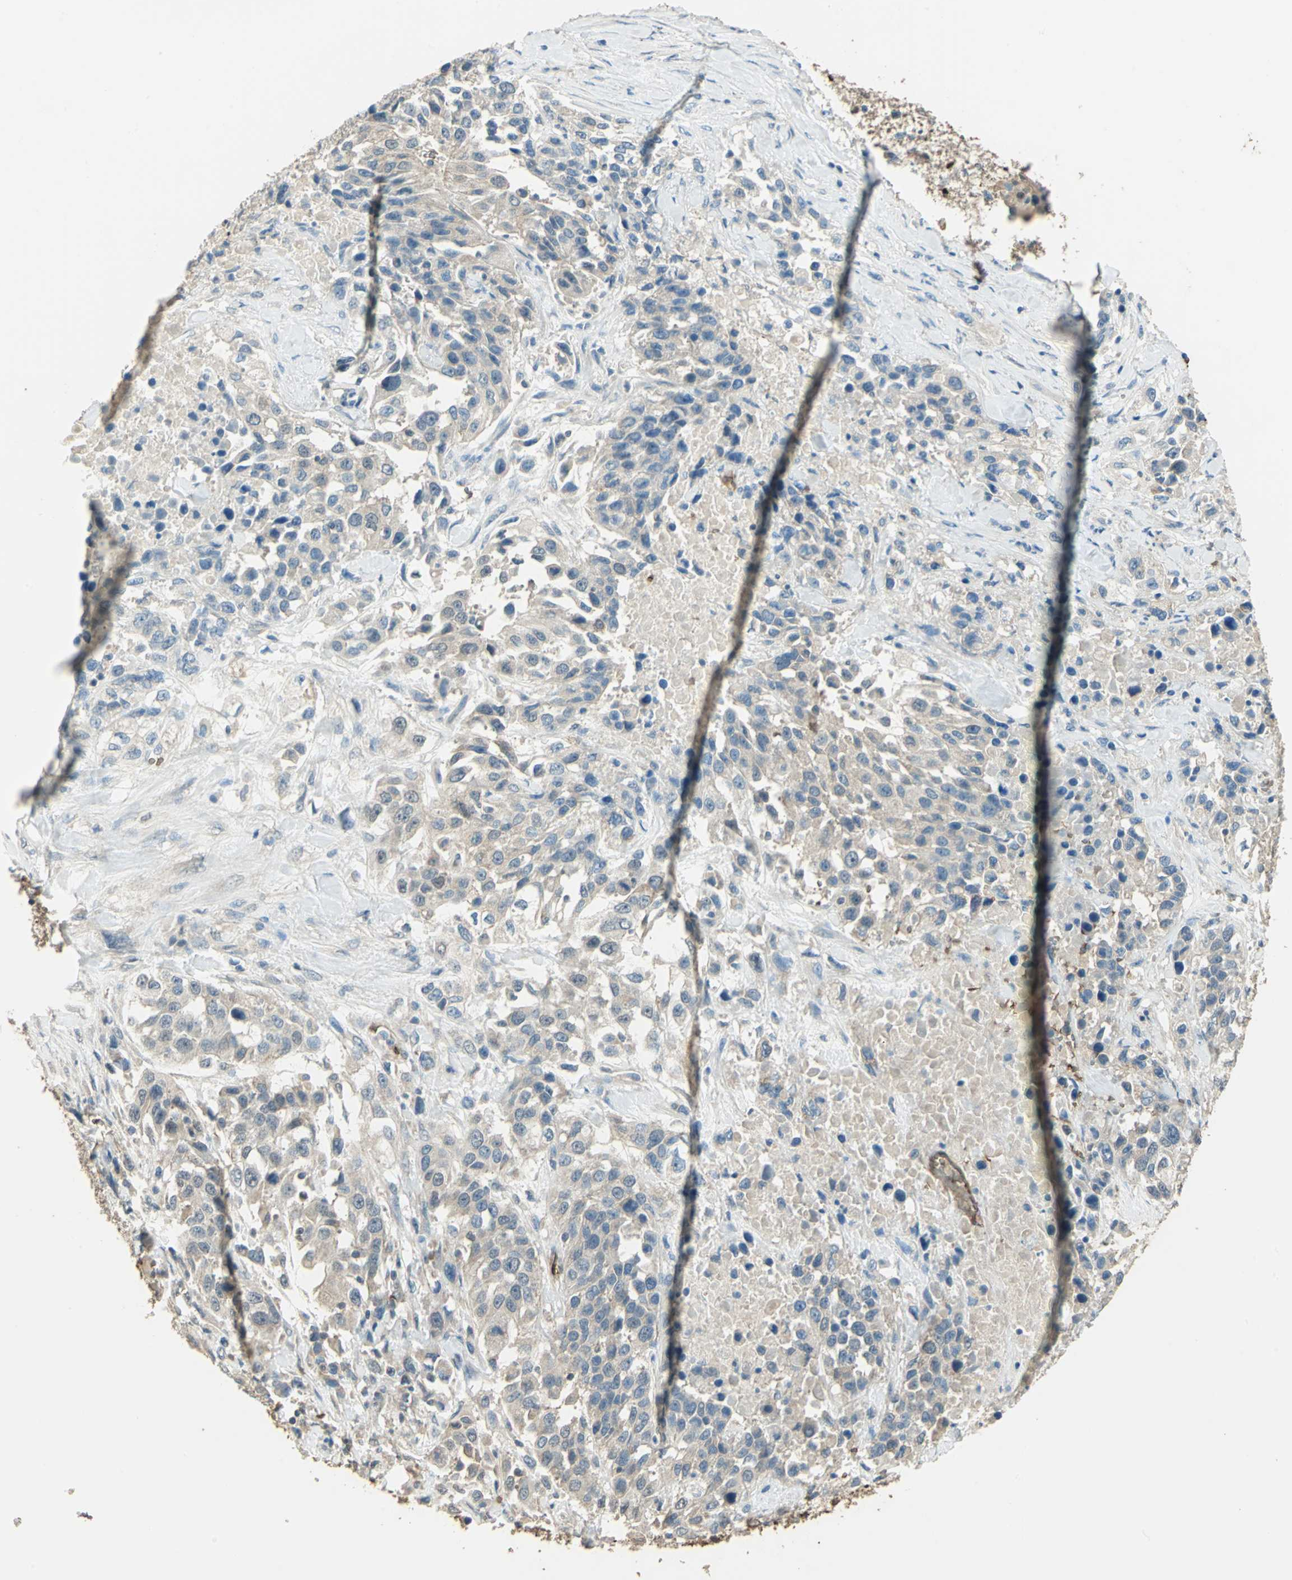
{"staining": {"intensity": "weak", "quantity": "25%-75%", "location": "cytoplasmic/membranous"}, "tissue": "urothelial cancer", "cell_type": "Tumor cells", "image_type": "cancer", "snomed": [{"axis": "morphology", "description": "Urothelial carcinoma, High grade"}, {"axis": "topography", "description": "Urinary bladder"}], "caption": "A photomicrograph showing weak cytoplasmic/membranous positivity in about 25%-75% of tumor cells in urothelial cancer, as visualized by brown immunohistochemical staining.", "gene": "DDAH1", "patient": {"sex": "female", "age": 80}}